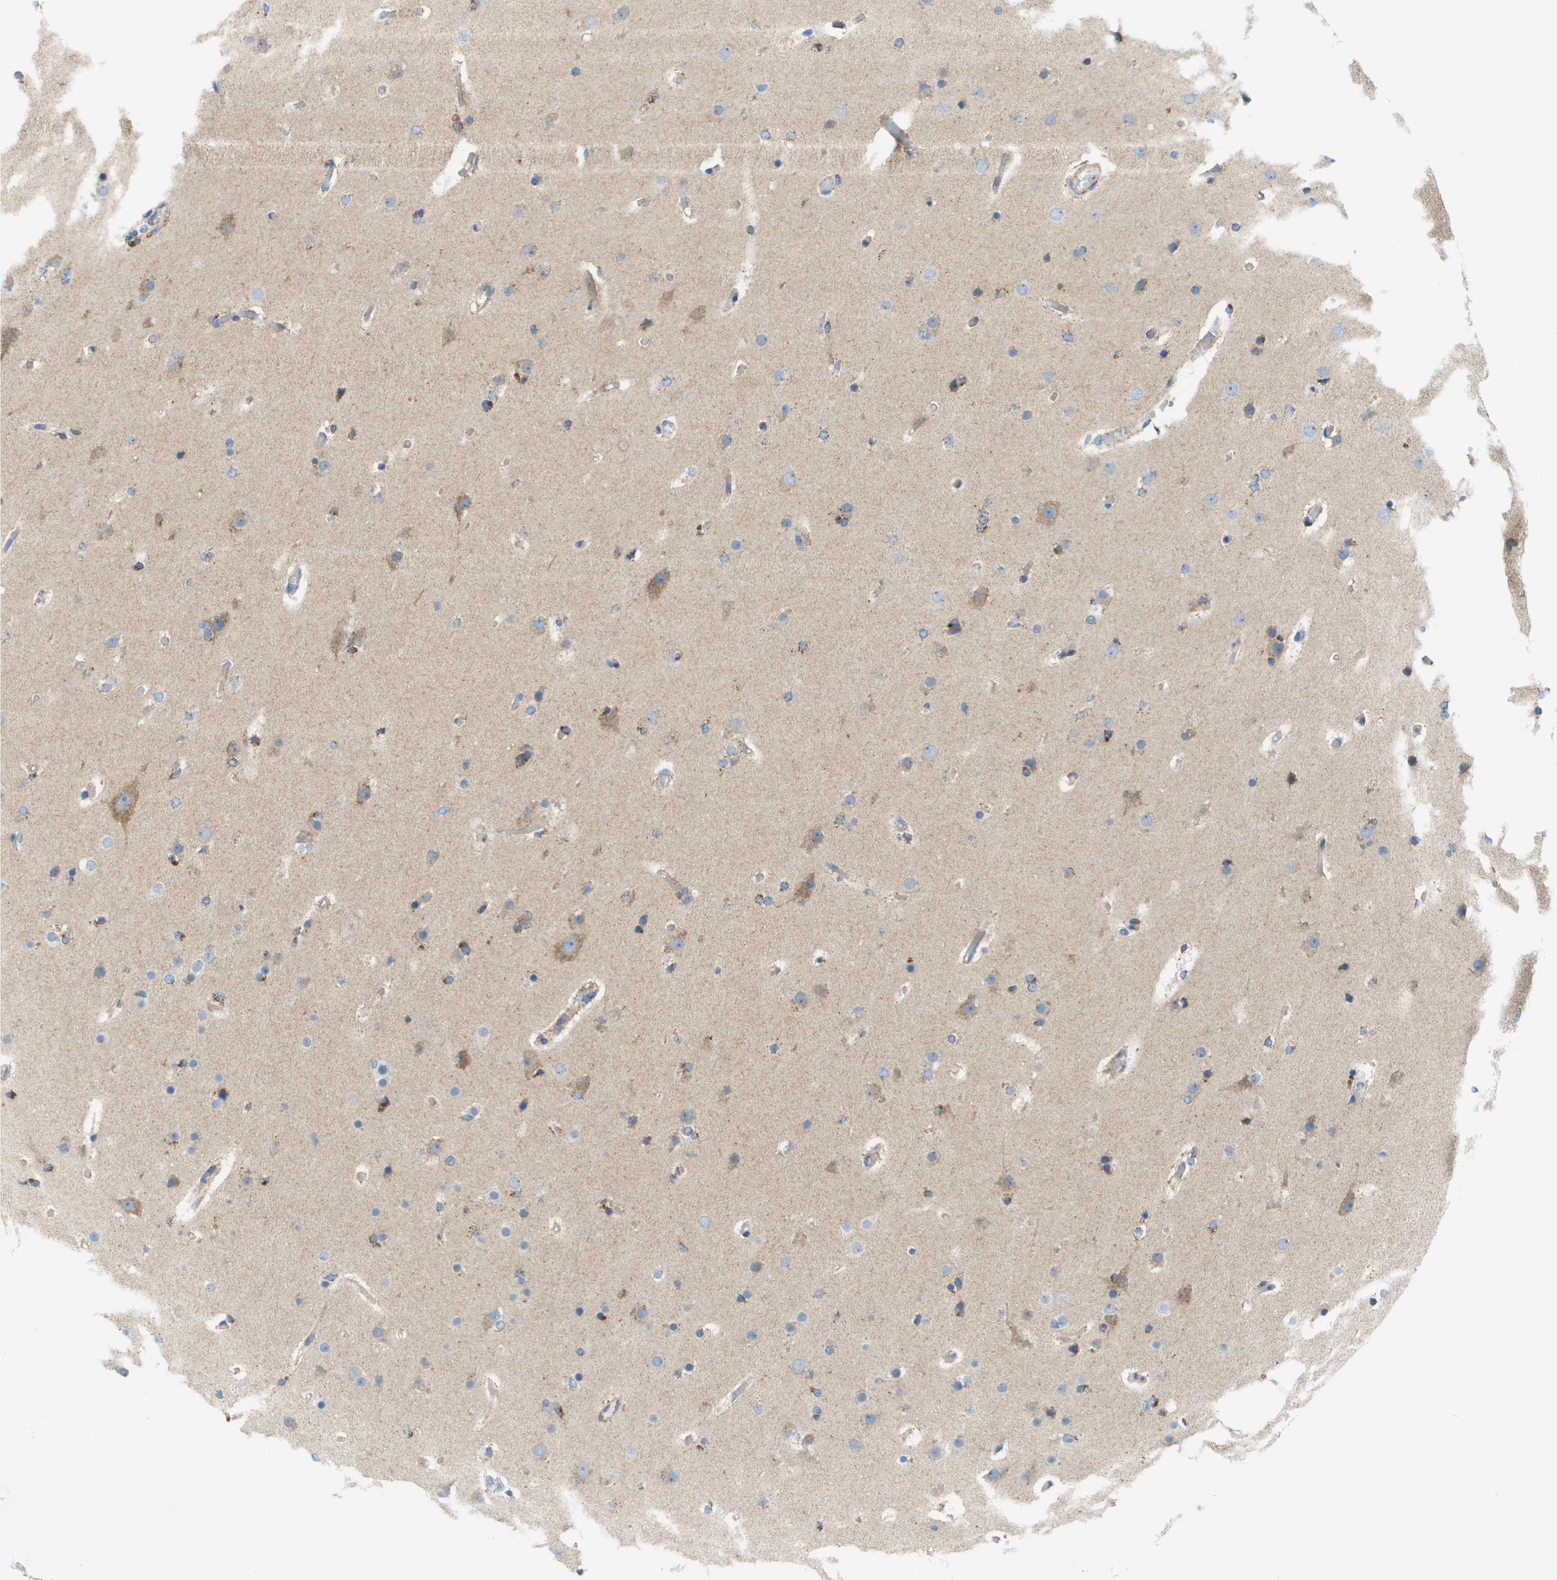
{"staining": {"intensity": "moderate", "quantity": "25%-75%", "location": "cytoplasmic/membranous"}, "tissue": "glioma", "cell_type": "Tumor cells", "image_type": "cancer", "snomed": [{"axis": "morphology", "description": "Glioma, malignant, High grade"}, {"axis": "topography", "description": "Cerebral cortex"}], "caption": "A brown stain highlights moderate cytoplasmic/membranous positivity of a protein in malignant glioma (high-grade) tumor cells.", "gene": "FIS1", "patient": {"sex": "female", "age": 36}}